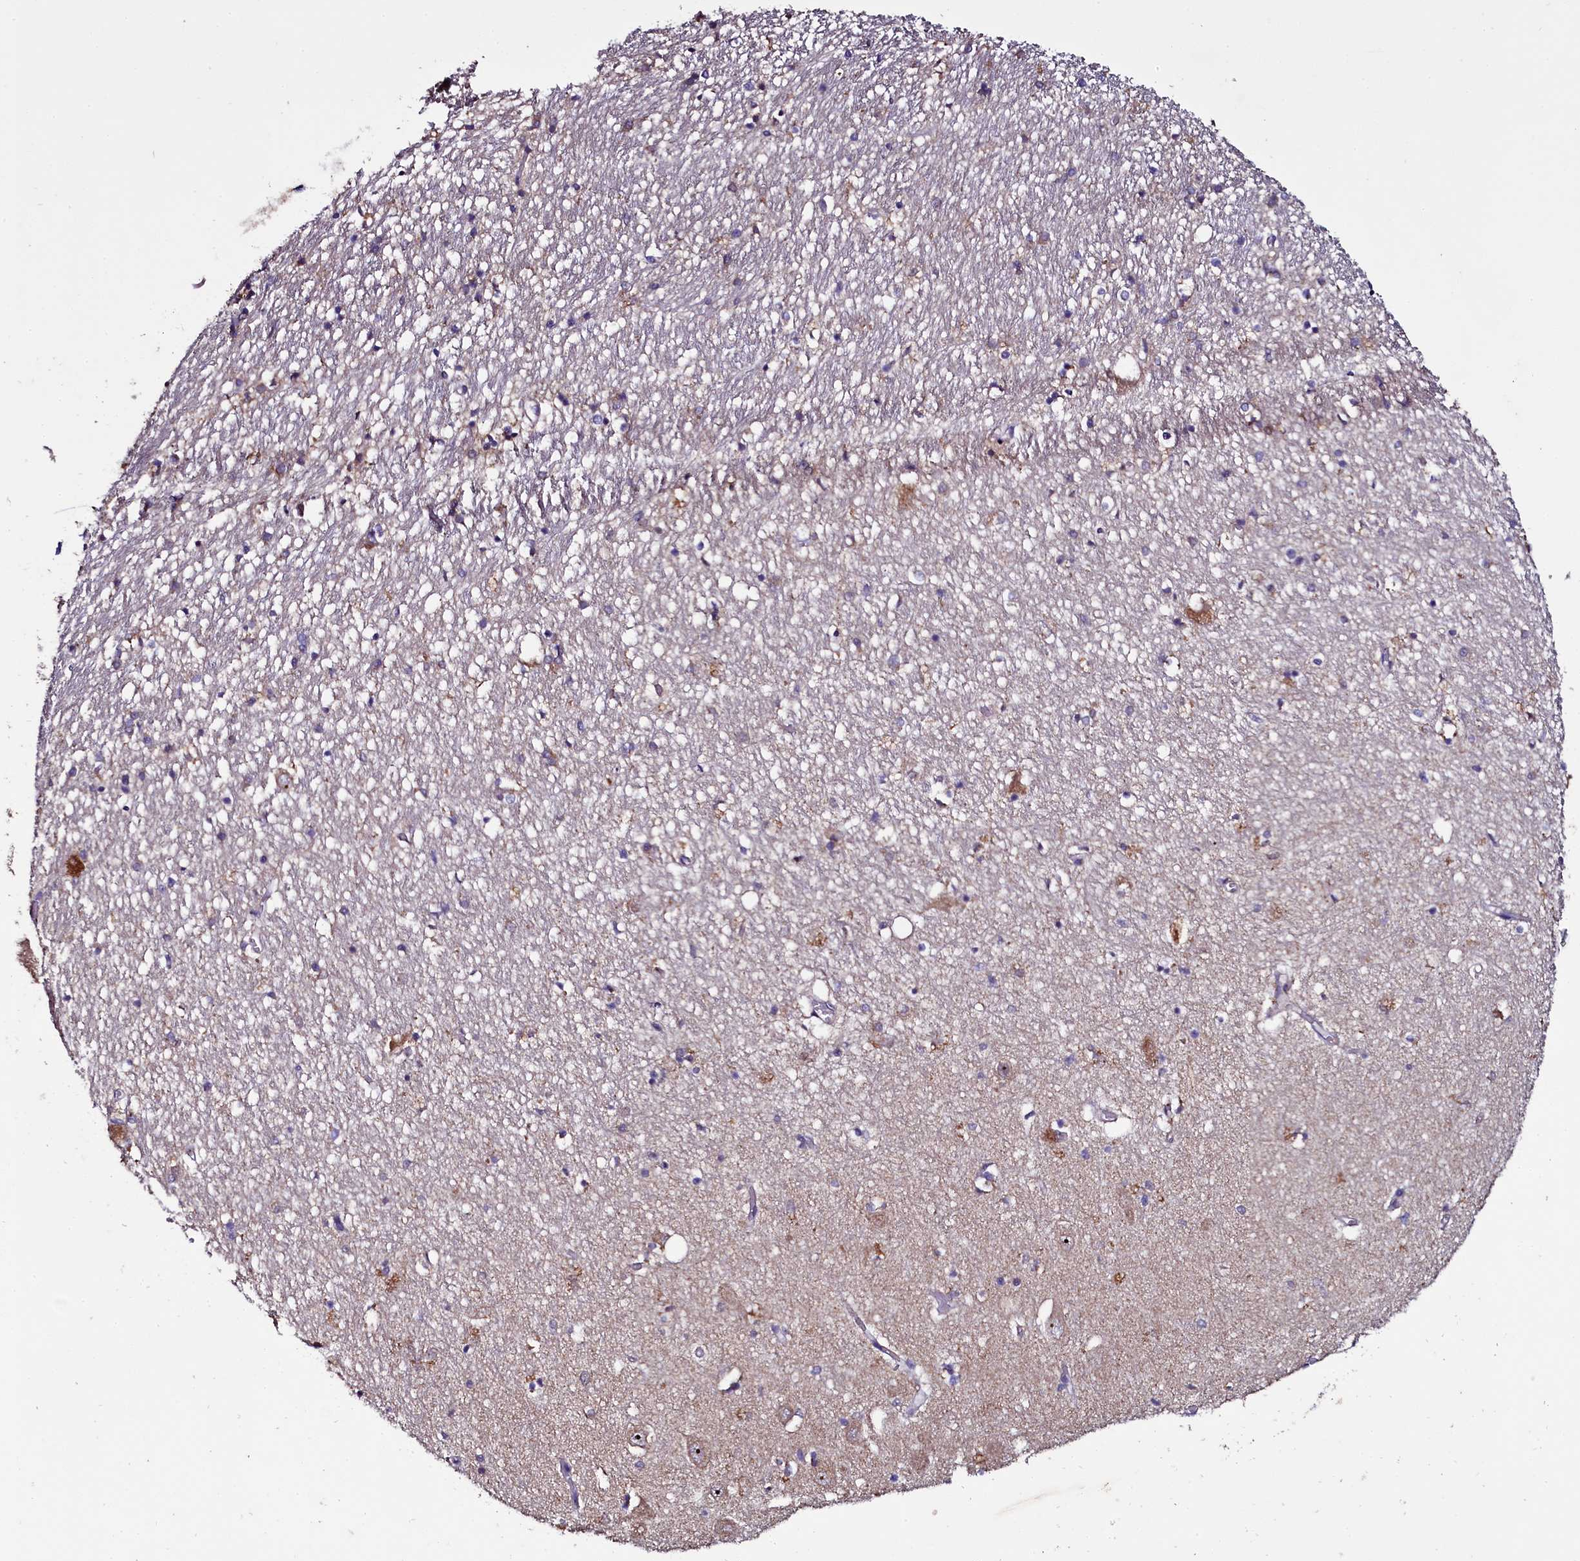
{"staining": {"intensity": "moderate", "quantity": "<25%", "location": "cytoplasmic/membranous"}, "tissue": "hippocampus", "cell_type": "Glial cells", "image_type": "normal", "snomed": [{"axis": "morphology", "description": "Normal tissue, NOS"}, {"axis": "topography", "description": "Hippocampus"}], "caption": "Immunohistochemical staining of unremarkable human hippocampus demonstrates moderate cytoplasmic/membranous protein positivity in about <25% of glial cells.", "gene": "NAA80", "patient": {"sex": "female", "age": 64}}